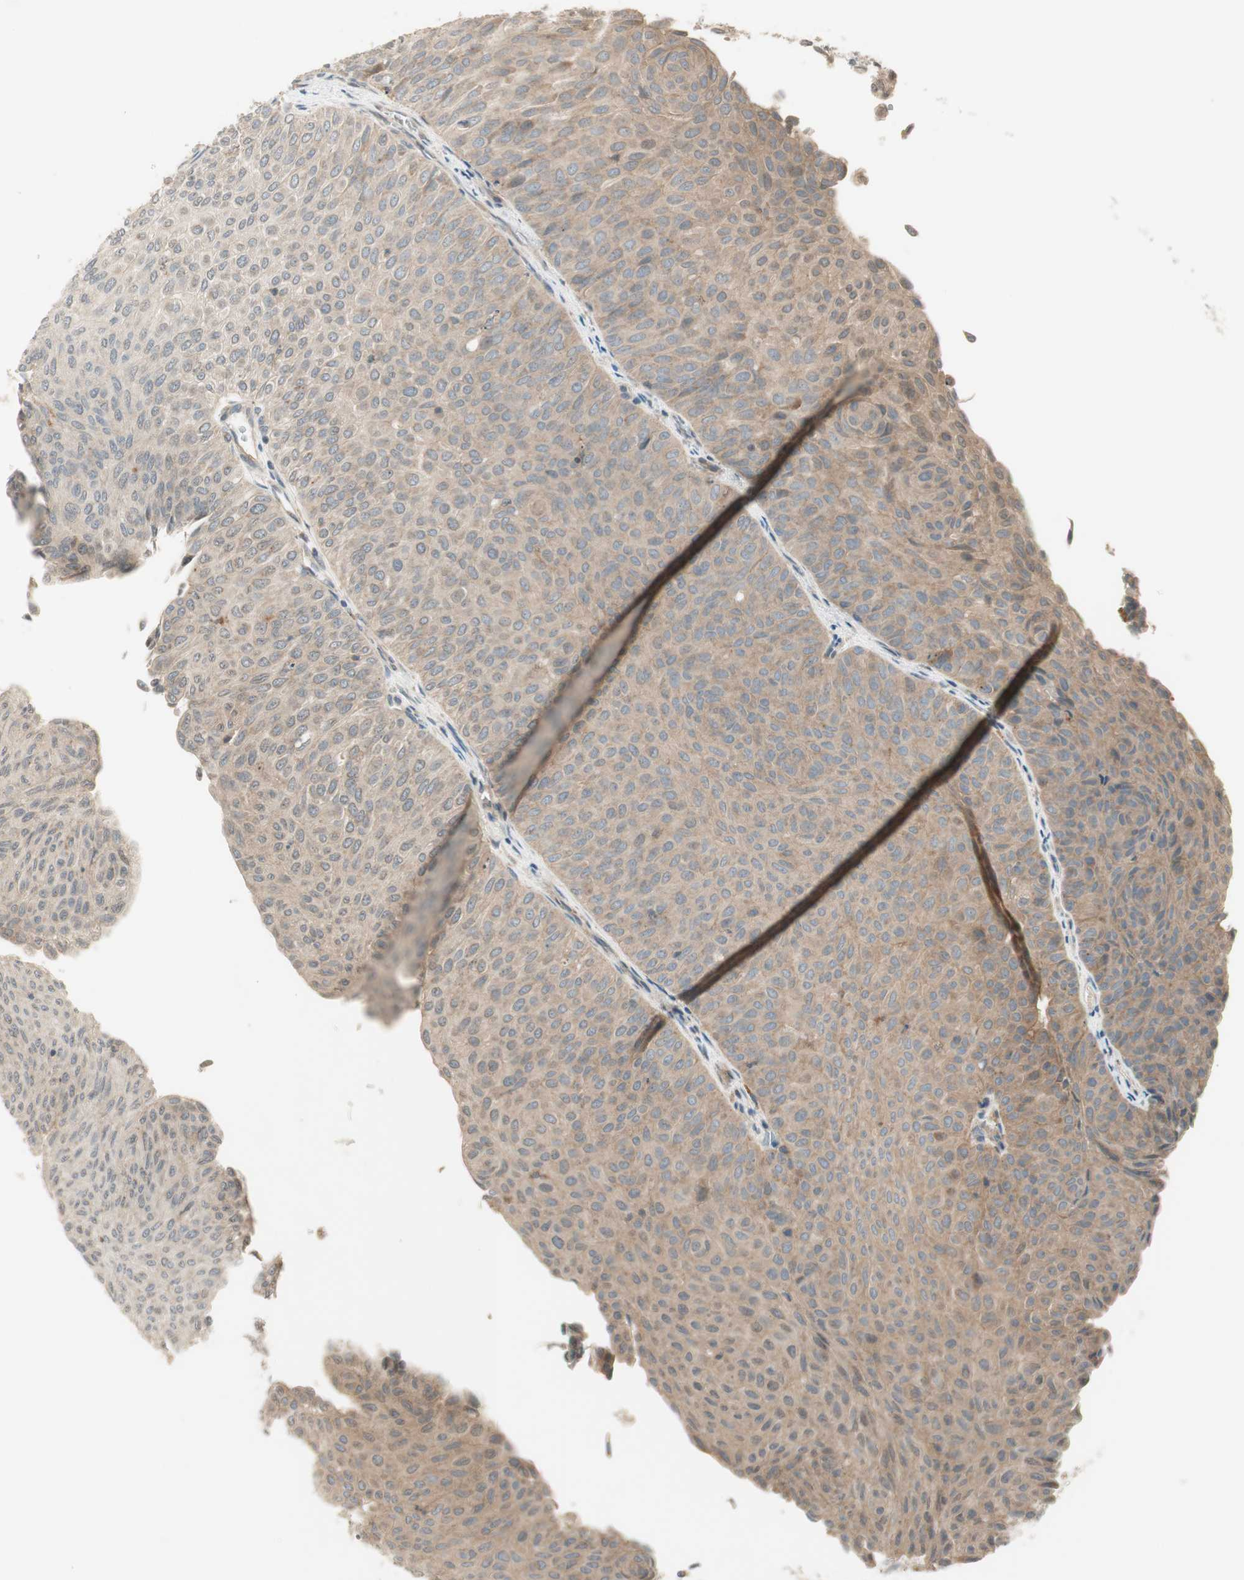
{"staining": {"intensity": "weak", "quantity": ">75%", "location": "cytoplasmic/membranous"}, "tissue": "urothelial cancer", "cell_type": "Tumor cells", "image_type": "cancer", "snomed": [{"axis": "morphology", "description": "Urothelial carcinoma, Low grade"}, {"axis": "topography", "description": "Urinary bladder"}], "caption": "Protein staining of low-grade urothelial carcinoma tissue demonstrates weak cytoplasmic/membranous staining in approximately >75% of tumor cells. The protein of interest is stained brown, and the nuclei are stained in blue (DAB (3,3'-diaminobenzidine) IHC with brightfield microscopy, high magnification).", "gene": "SFRP1", "patient": {"sex": "male", "age": 78}}